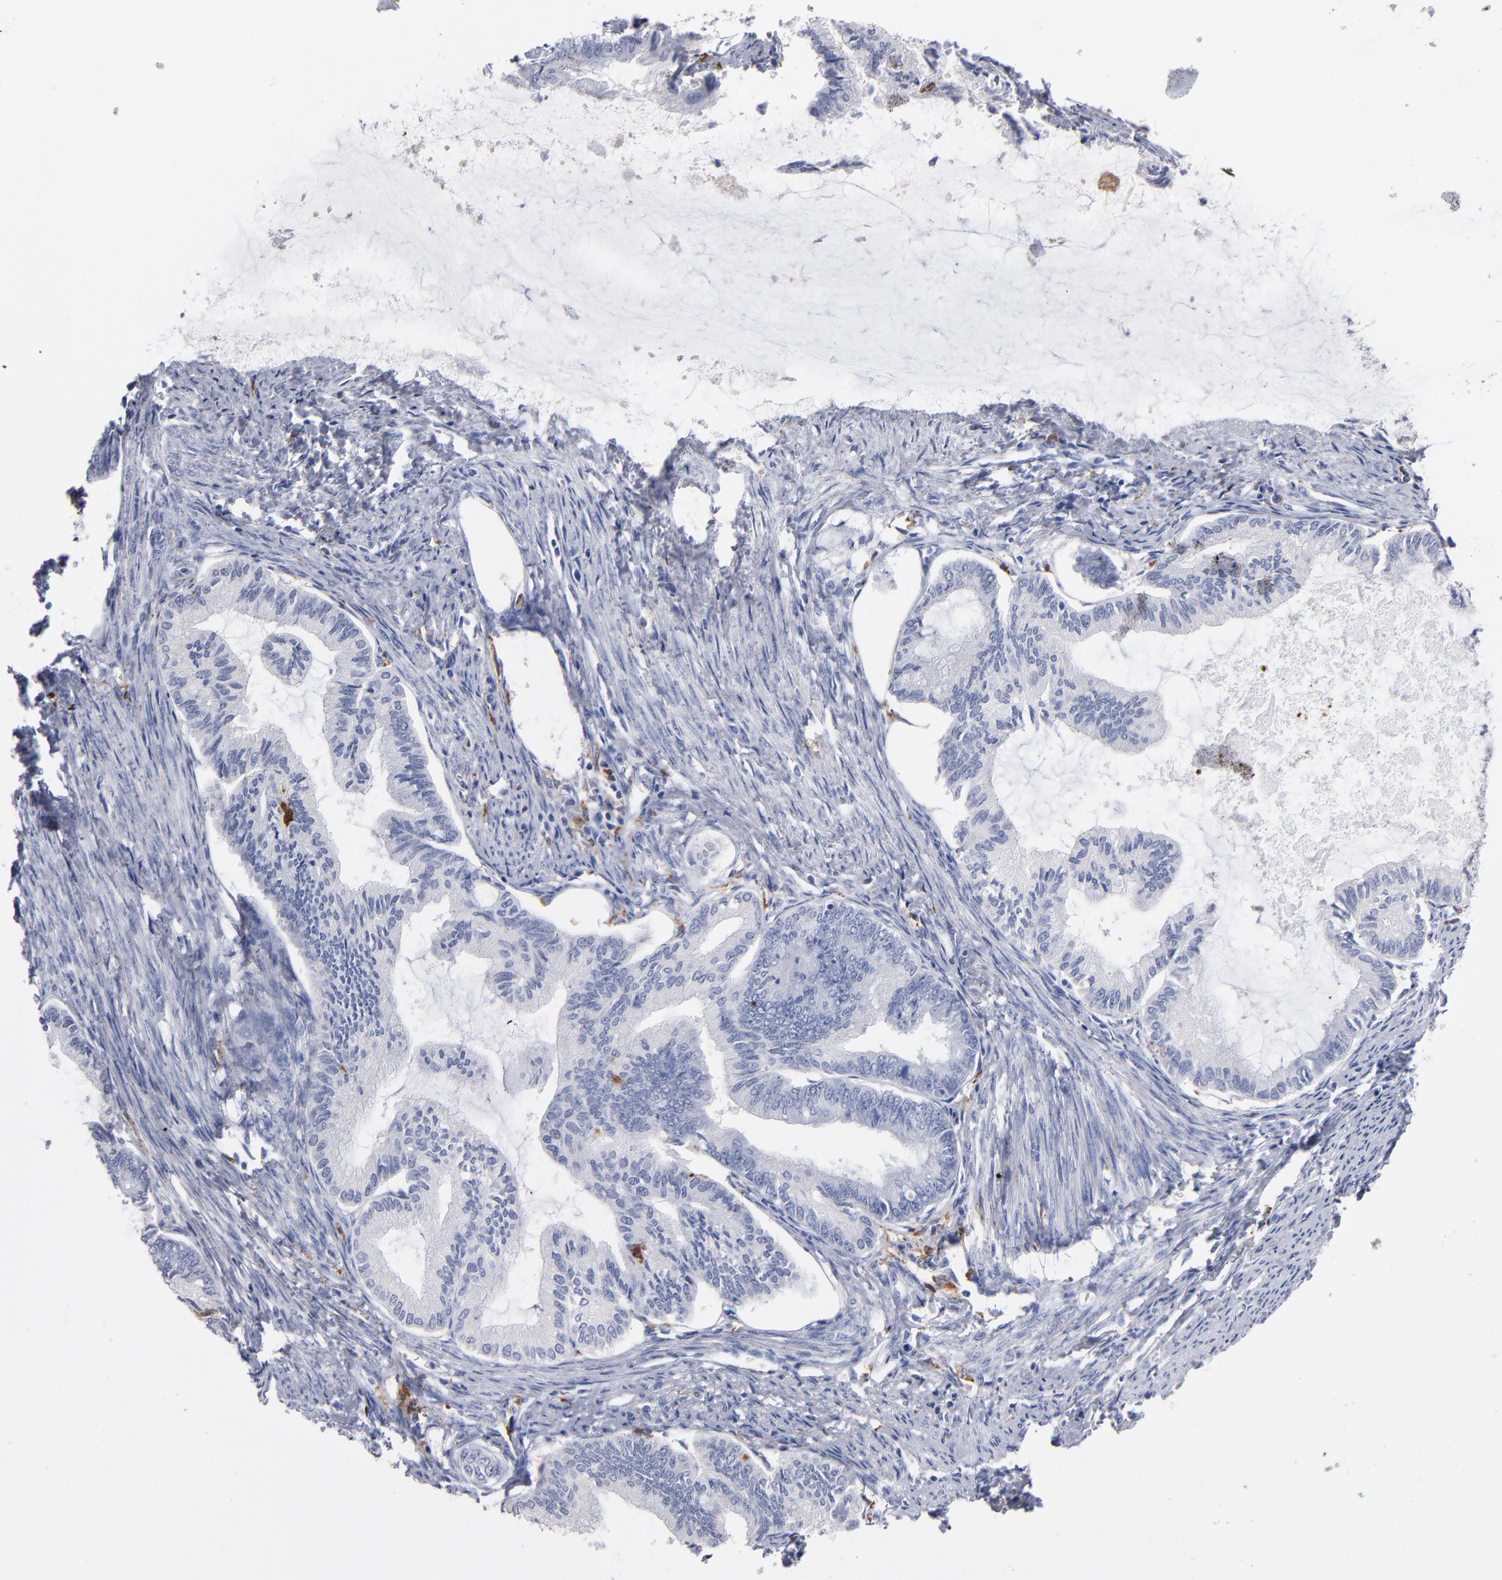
{"staining": {"intensity": "negative", "quantity": "none", "location": "none"}, "tissue": "endometrial cancer", "cell_type": "Tumor cells", "image_type": "cancer", "snomed": [{"axis": "morphology", "description": "Adenocarcinoma, NOS"}, {"axis": "topography", "description": "Endometrium"}], "caption": "Image shows no significant protein expression in tumor cells of endometrial cancer (adenocarcinoma).", "gene": "CD180", "patient": {"sex": "female", "age": 86}}